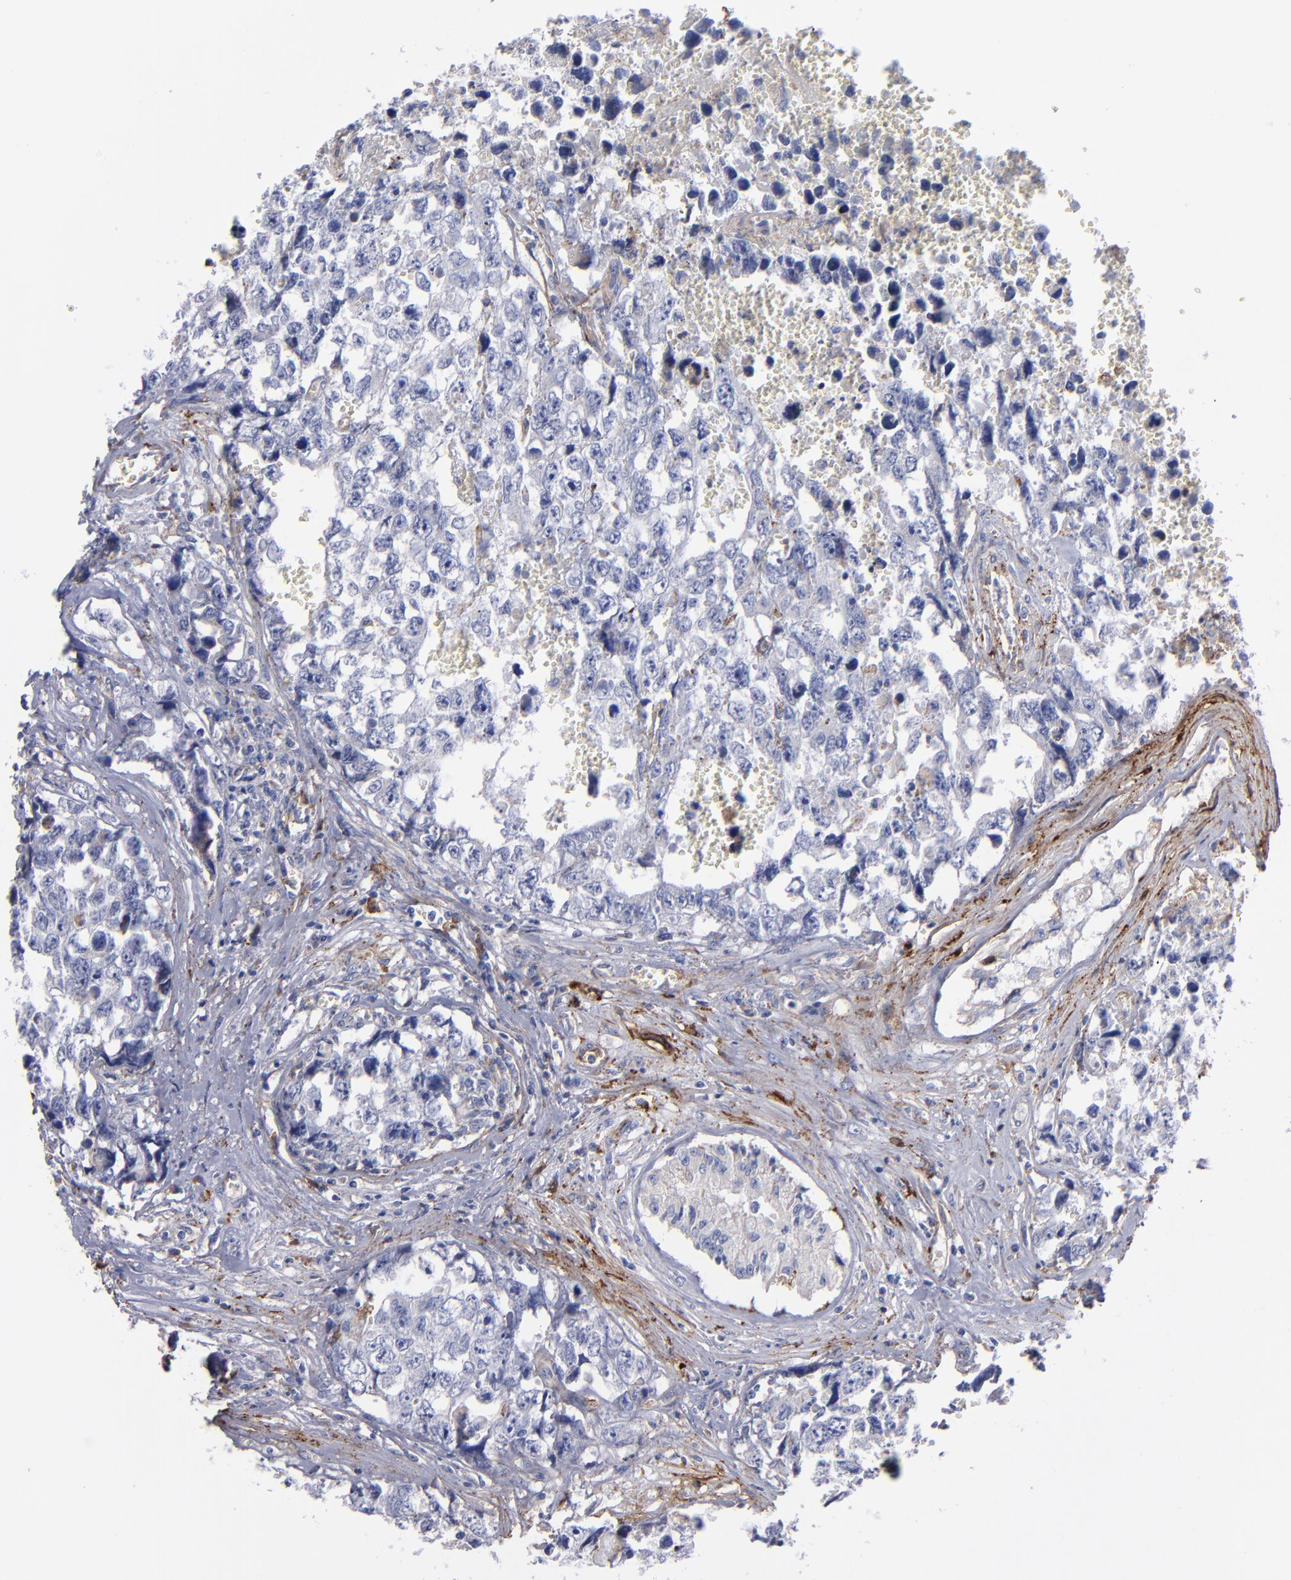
{"staining": {"intensity": "weak", "quantity": "<25%", "location": "cytoplasmic/membranous"}, "tissue": "testis cancer", "cell_type": "Tumor cells", "image_type": "cancer", "snomed": [{"axis": "morphology", "description": "Carcinoma, Embryonal, NOS"}, {"axis": "topography", "description": "Testis"}], "caption": "A photomicrograph of human testis cancer is negative for staining in tumor cells.", "gene": "MFGE8", "patient": {"sex": "male", "age": 31}}